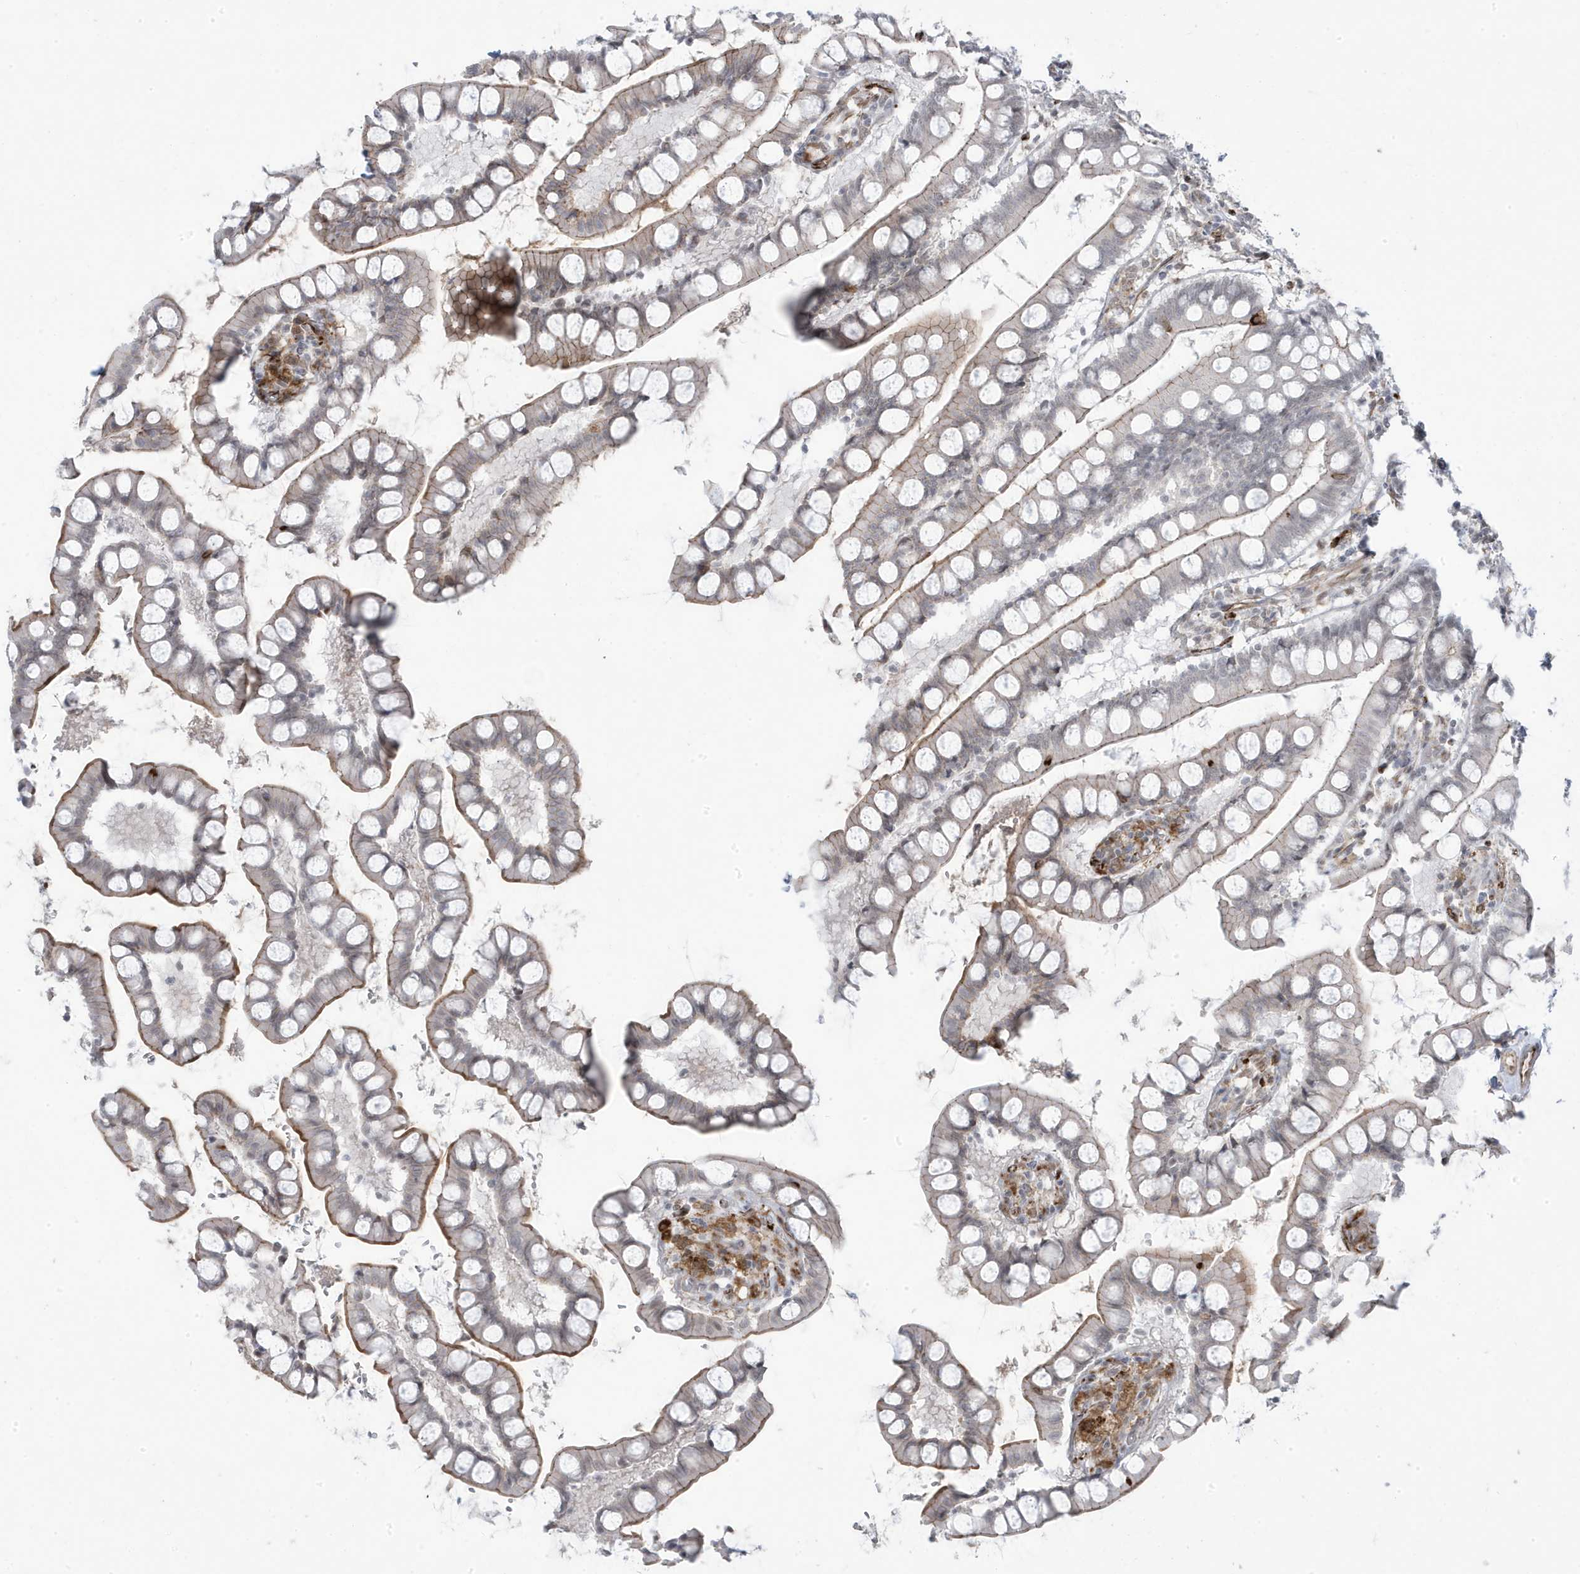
{"staining": {"intensity": "strong", "quantity": "25%-75%", "location": "cytoplasmic/membranous"}, "tissue": "small intestine", "cell_type": "Glandular cells", "image_type": "normal", "snomed": [{"axis": "morphology", "description": "Normal tissue, NOS"}, {"axis": "topography", "description": "Small intestine"}], "caption": "High-power microscopy captured an IHC micrograph of normal small intestine, revealing strong cytoplasmic/membranous staining in approximately 25%-75% of glandular cells.", "gene": "ADAMTSL3", "patient": {"sex": "male", "age": 52}}